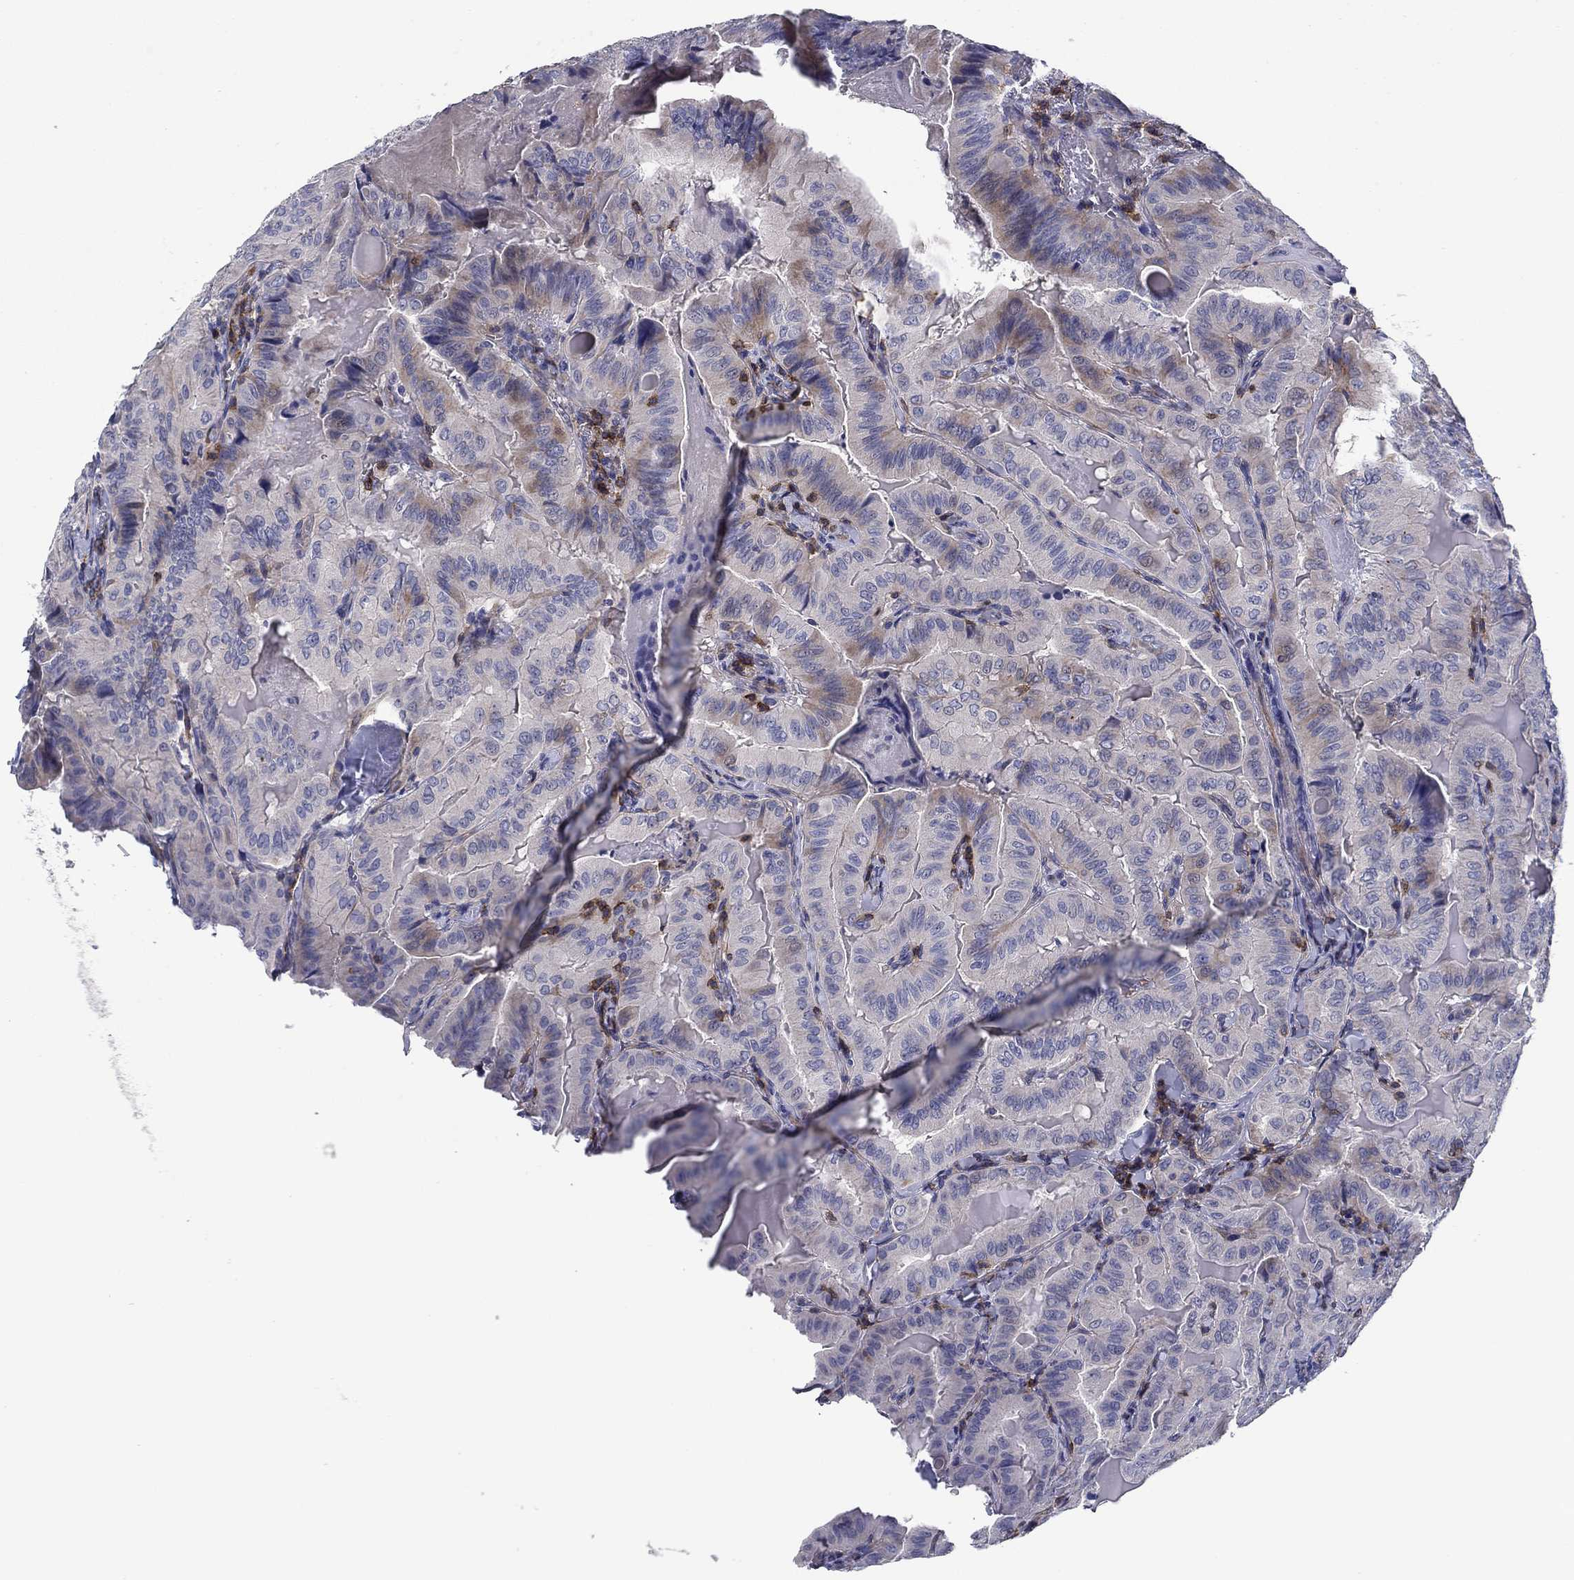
{"staining": {"intensity": "moderate", "quantity": "<25%", "location": "cytoplasmic/membranous"}, "tissue": "thyroid cancer", "cell_type": "Tumor cells", "image_type": "cancer", "snomed": [{"axis": "morphology", "description": "Papillary adenocarcinoma, NOS"}, {"axis": "topography", "description": "Thyroid gland"}], "caption": "A micrograph showing moderate cytoplasmic/membranous positivity in approximately <25% of tumor cells in thyroid papillary adenocarcinoma, as visualized by brown immunohistochemical staining.", "gene": "SIT1", "patient": {"sex": "female", "age": 68}}